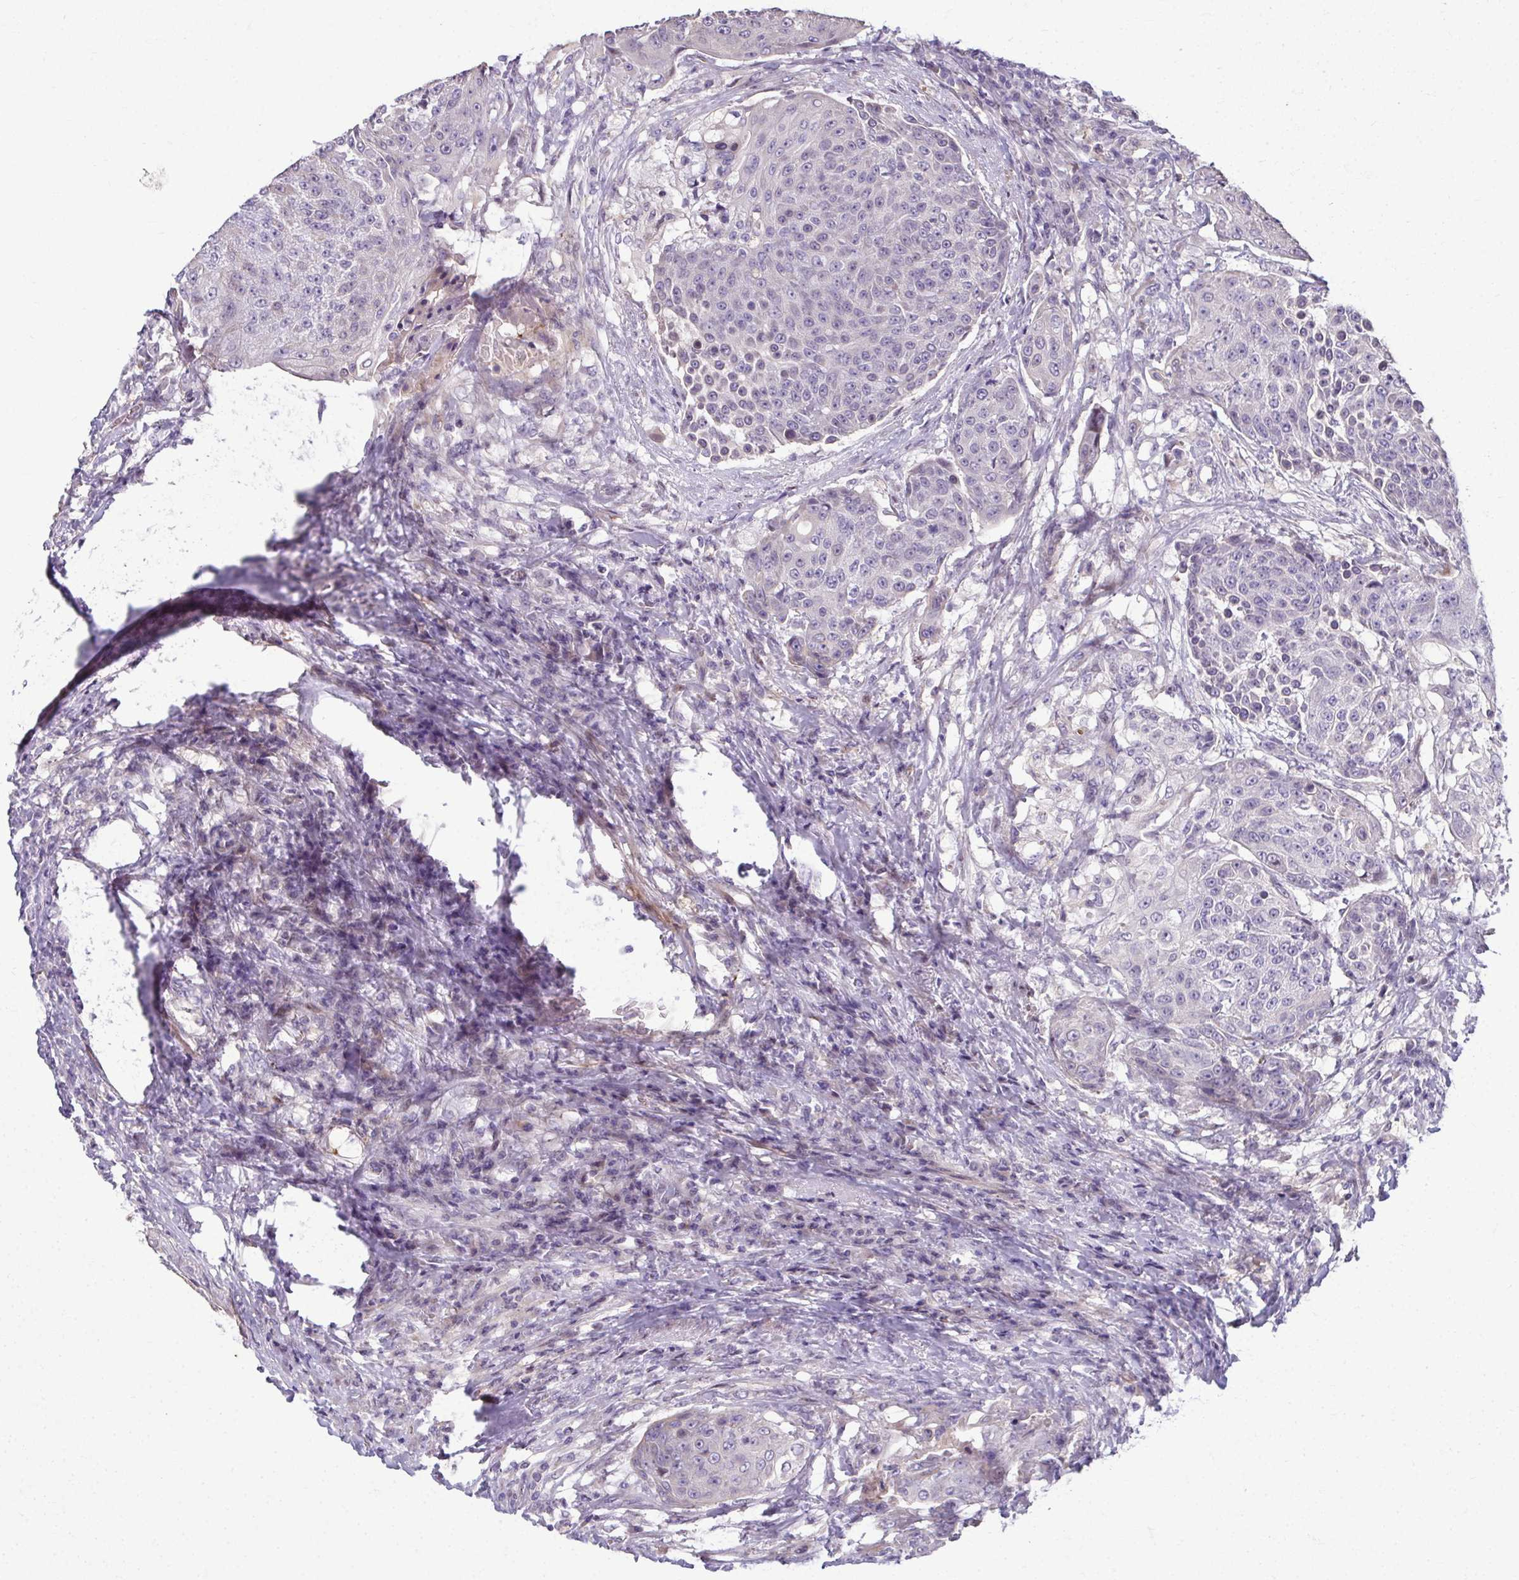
{"staining": {"intensity": "negative", "quantity": "none", "location": "none"}, "tissue": "urothelial cancer", "cell_type": "Tumor cells", "image_type": "cancer", "snomed": [{"axis": "morphology", "description": "Urothelial carcinoma, High grade"}, {"axis": "topography", "description": "Urinary bladder"}], "caption": "High-grade urothelial carcinoma was stained to show a protein in brown. There is no significant staining in tumor cells.", "gene": "ODF1", "patient": {"sex": "female", "age": 63}}